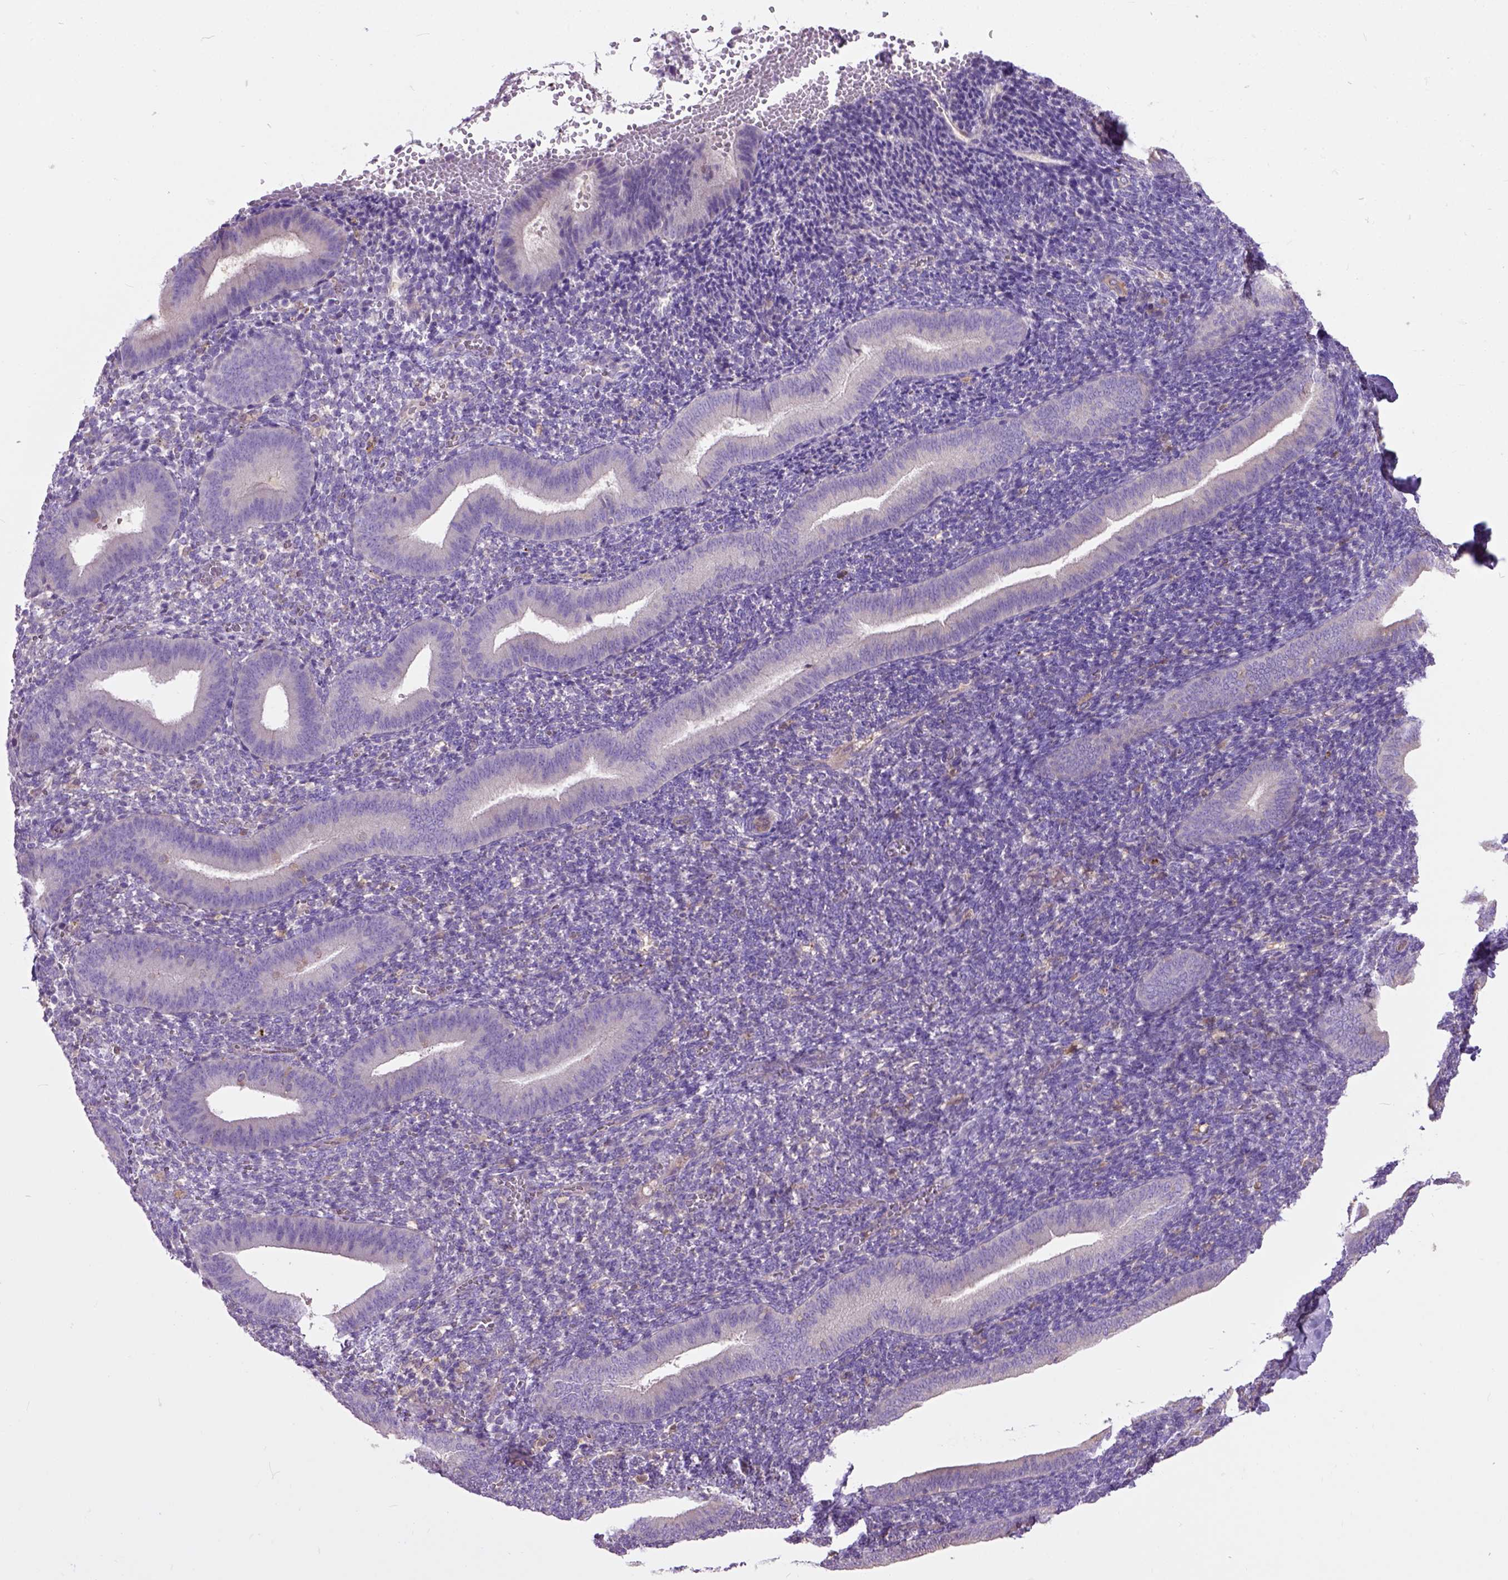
{"staining": {"intensity": "negative", "quantity": "none", "location": "none"}, "tissue": "endometrium", "cell_type": "Cells in endometrial stroma", "image_type": "normal", "snomed": [{"axis": "morphology", "description": "Normal tissue, NOS"}, {"axis": "topography", "description": "Endometrium"}], "caption": "IHC of normal human endometrium shows no positivity in cells in endometrial stroma.", "gene": "SEMA4F", "patient": {"sex": "female", "age": 25}}